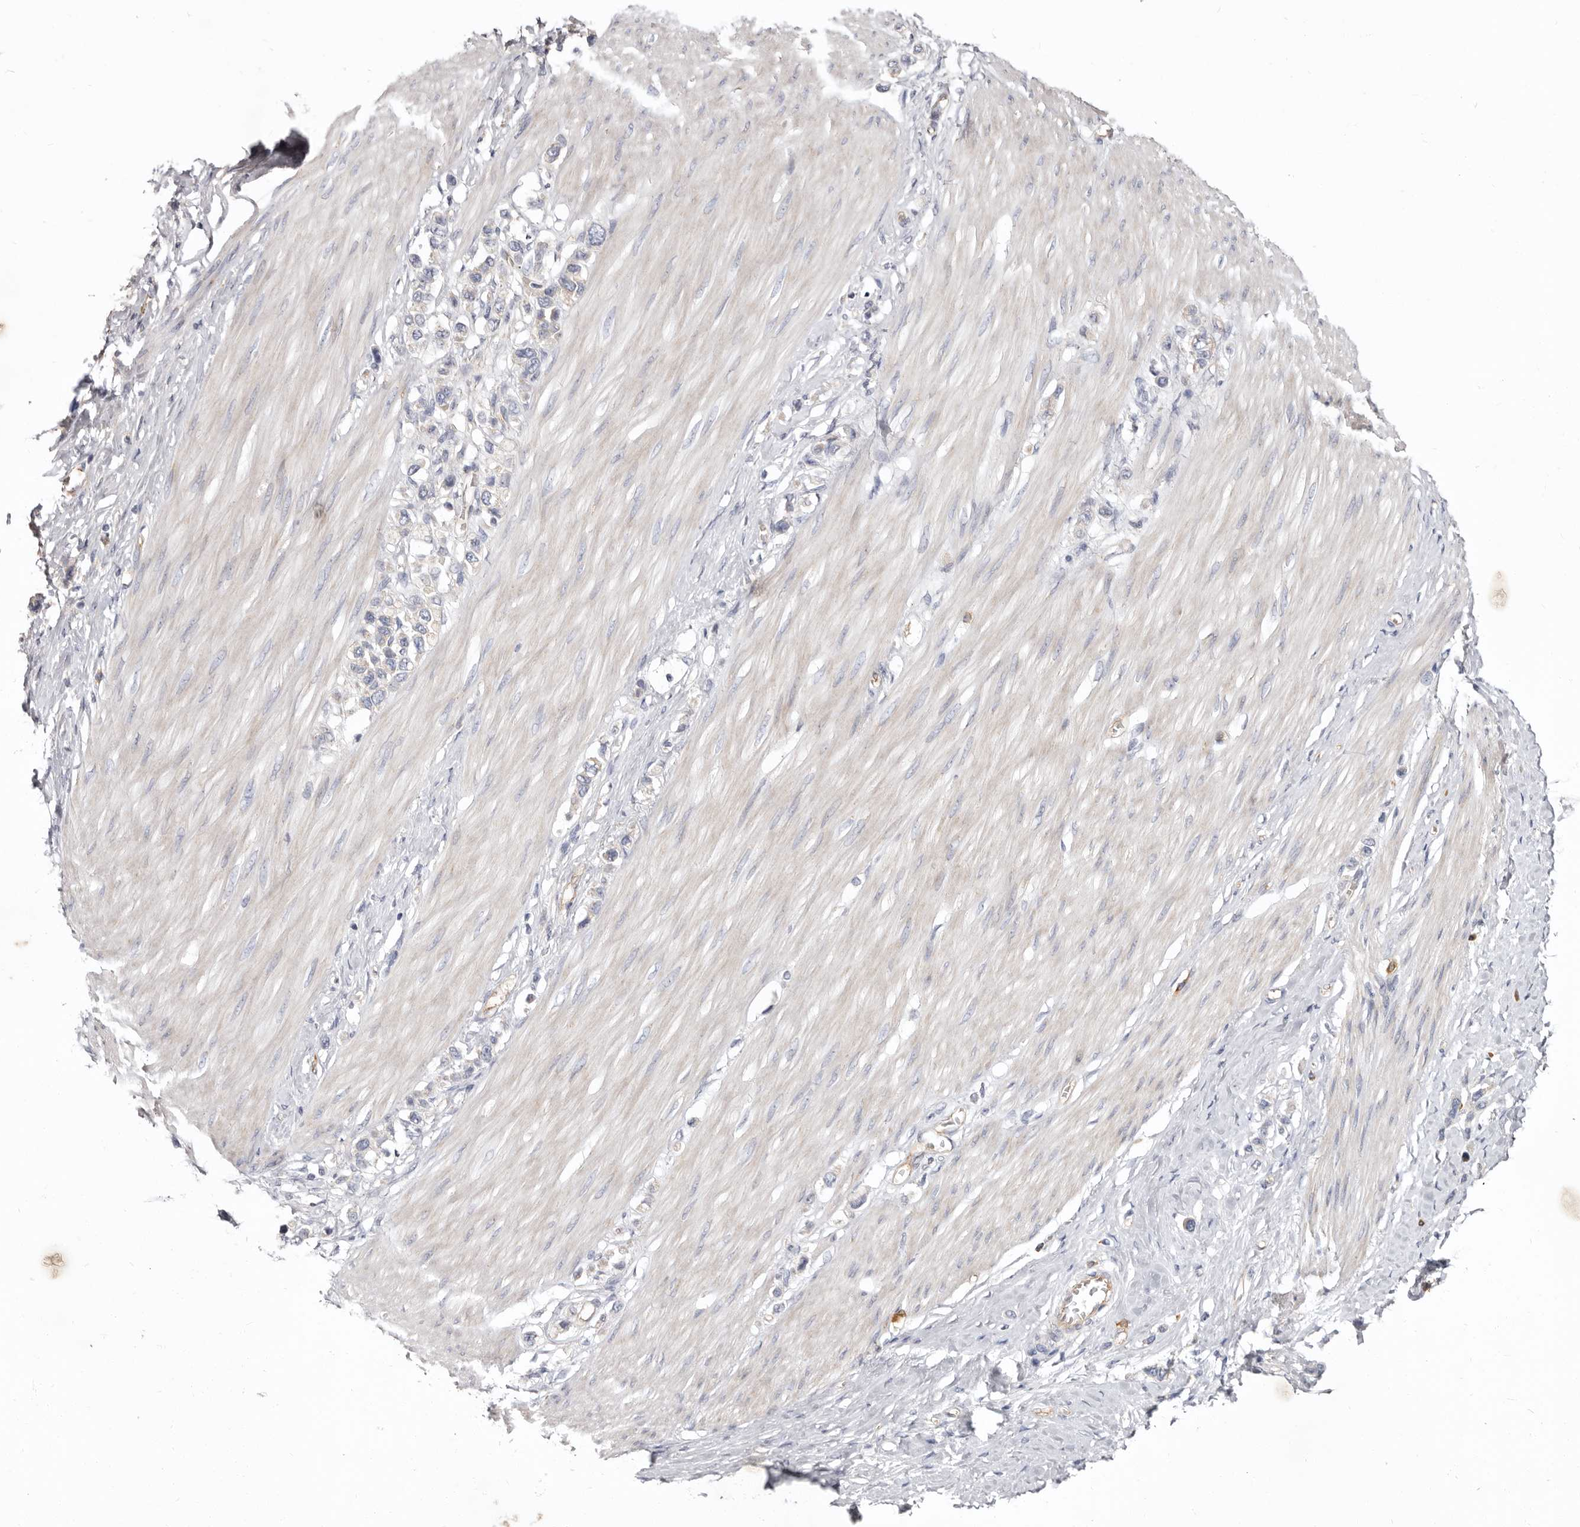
{"staining": {"intensity": "weak", "quantity": "<25%", "location": "cytoplasmic/membranous"}, "tissue": "stomach cancer", "cell_type": "Tumor cells", "image_type": "cancer", "snomed": [{"axis": "morphology", "description": "Adenocarcinoma, NOS"}, {"axis": "topography", "description": "Stomach"}], "caption": "Immunohistochemistry histopathology image of stomach cancer stained for a protein (brown), which displays no expression in tumor cells. The staining is performed using DAB brown chromogen with nuclei counter-stained in using hematoxylin.", "gene": "FMO2", "patient": {"sex": "female", "age": 65}}